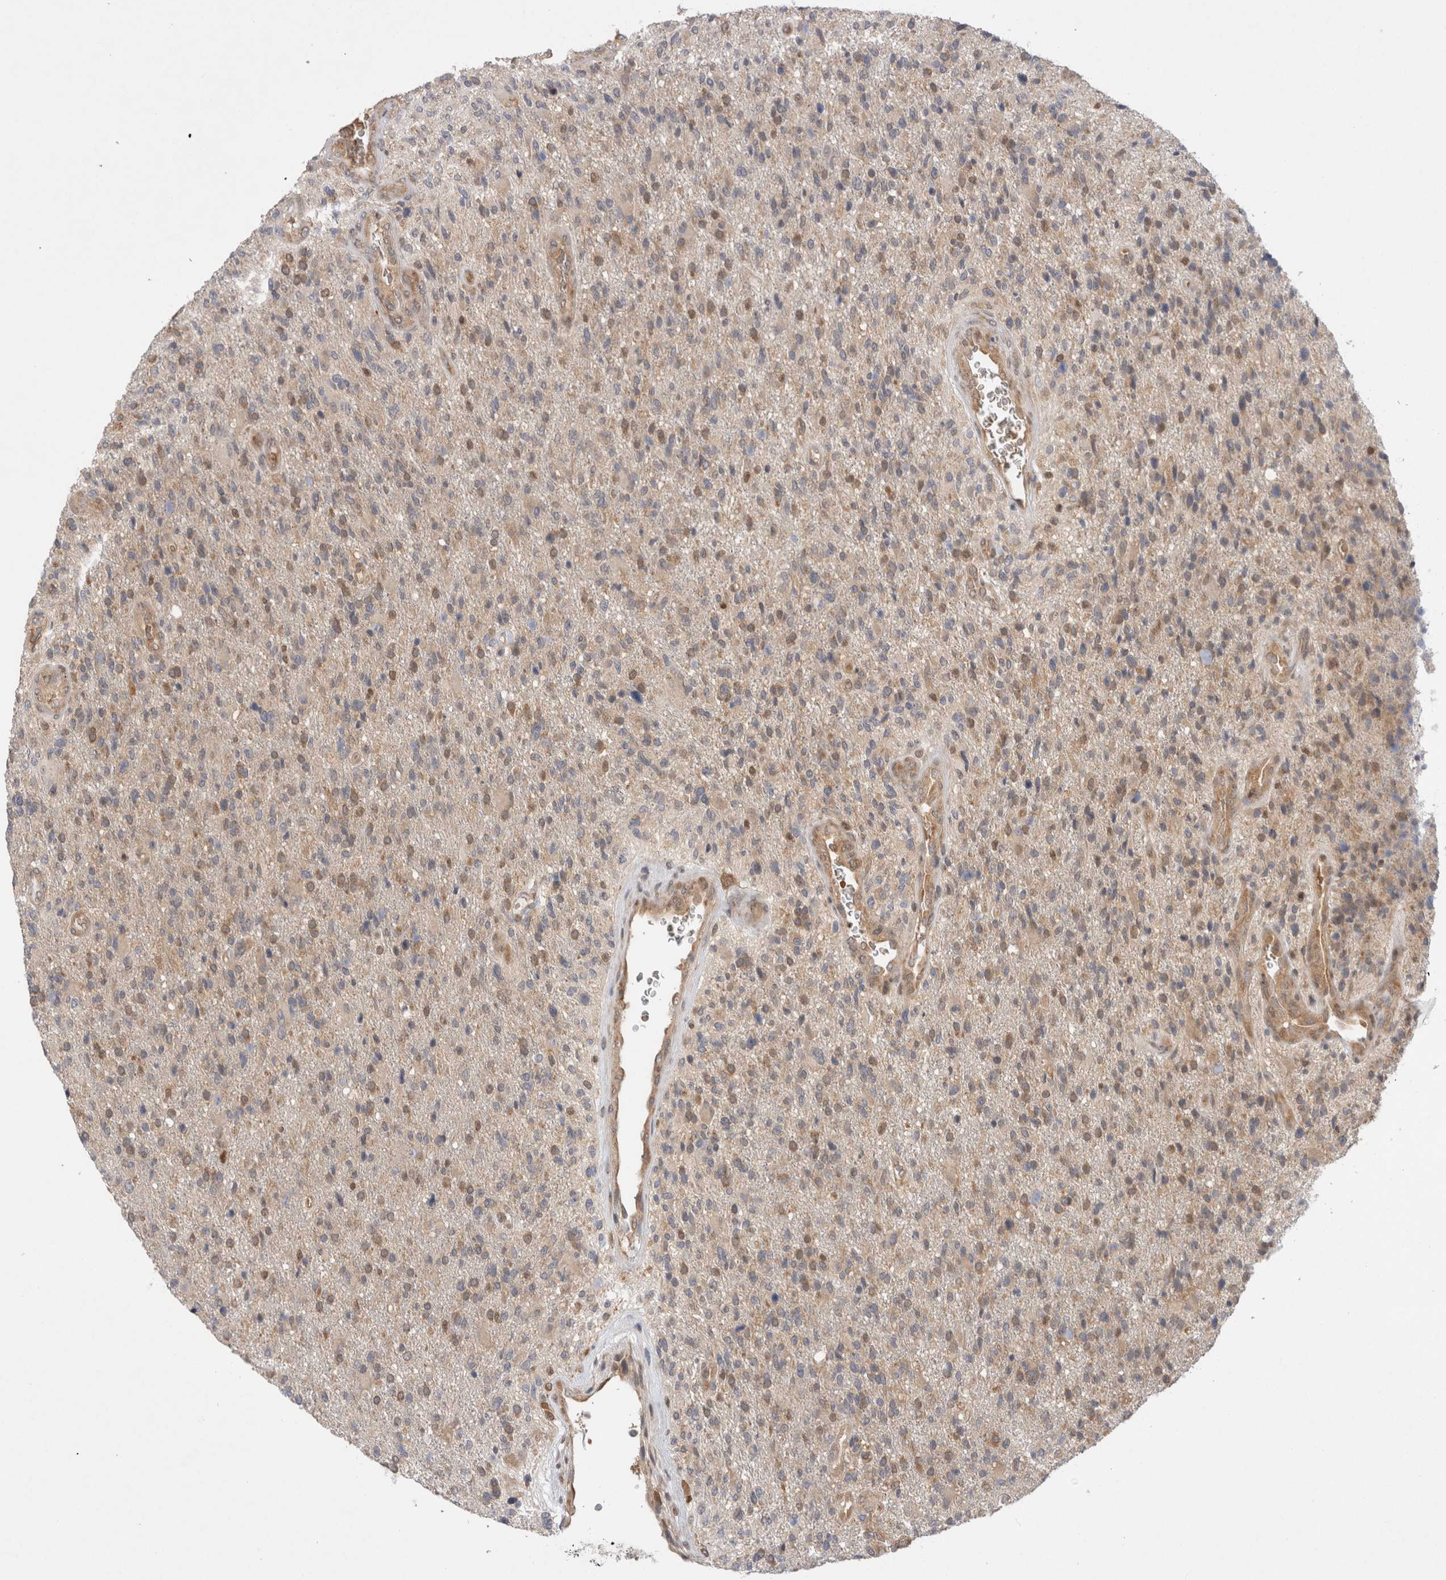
{"staining": {"intensity": "weak", "quantity": ">75%", "location": "cytoplasmic/membranous,nuclear"}, "tissue": "glioma", "cell_type": "Tumor cells", "image_type": "cancer", "snomed": [{"axis": "morphology", "description": "Glioma, malignant, High grade"}, {"axis": "topography", "description": "Brain"}], "caption": "This micrograph demonstrates malignant glioma (high-grade) stained with immunohistochemistry (IHC) to label a protein in brown. The cytoplasmic/membranous and nuclear of tumor cells show weak positivity for the protein. Nuclei are counter-stained blue.", "gene": "EIF3E", "patient": {"sex": "male", "age": 72}}